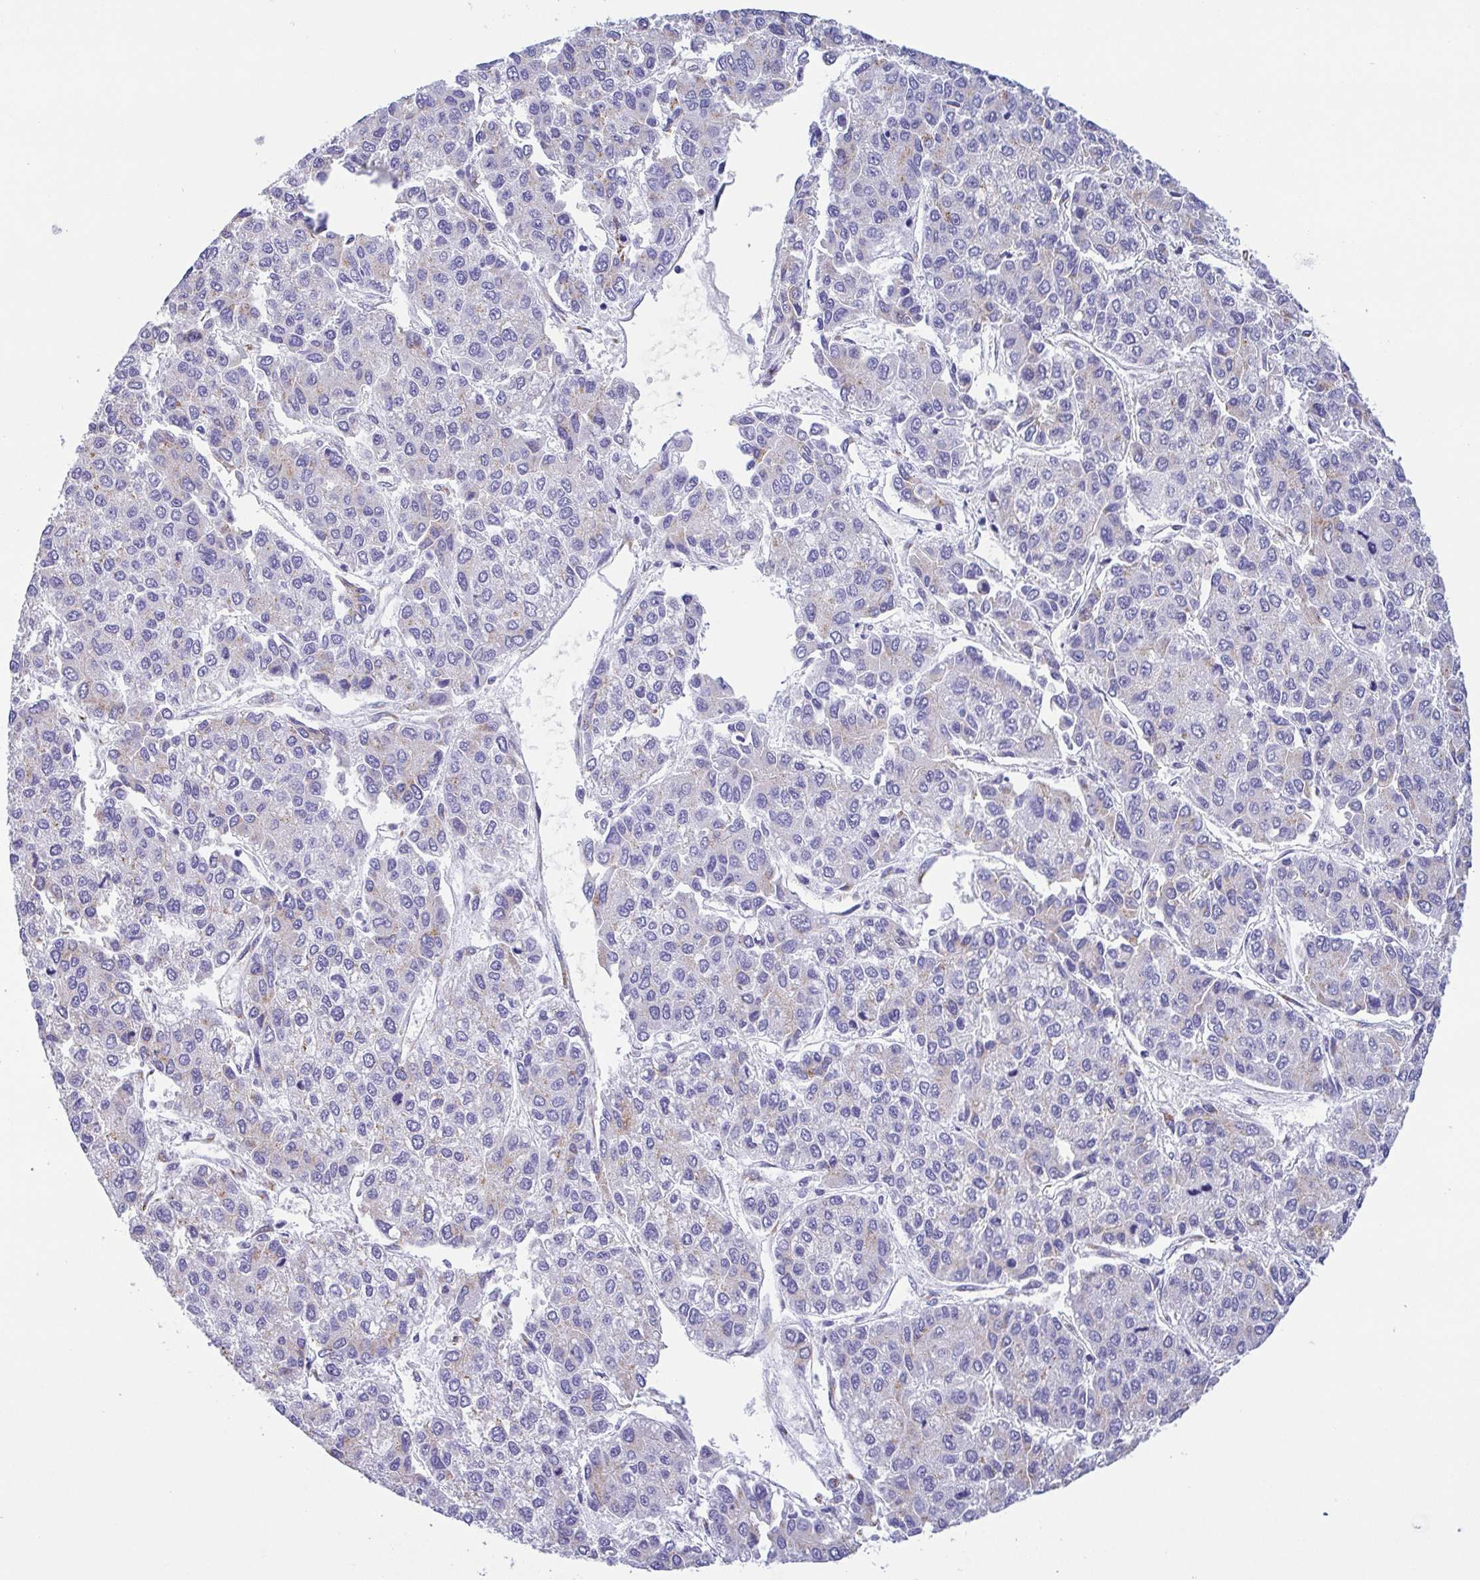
{"staining": {"intensity": "negative", "quantity": "none", "location": "none"}, "tissue": "liver cancer", "cell_type": "Tumor cells", "image_type": "cancer", "snomed": [{"axis": "morphology", "description": "Carcinoma, Hepatocellular, NOS"}, {"axis": "topography", "description": "Liver"}], "caption": "Liver hepatocellular carcinoma stained for a protein using immunohistochemistry reveals no staining tumor cells.", "gene": "SULT1B1", "patient": {"sex": "female", "age": 66}}